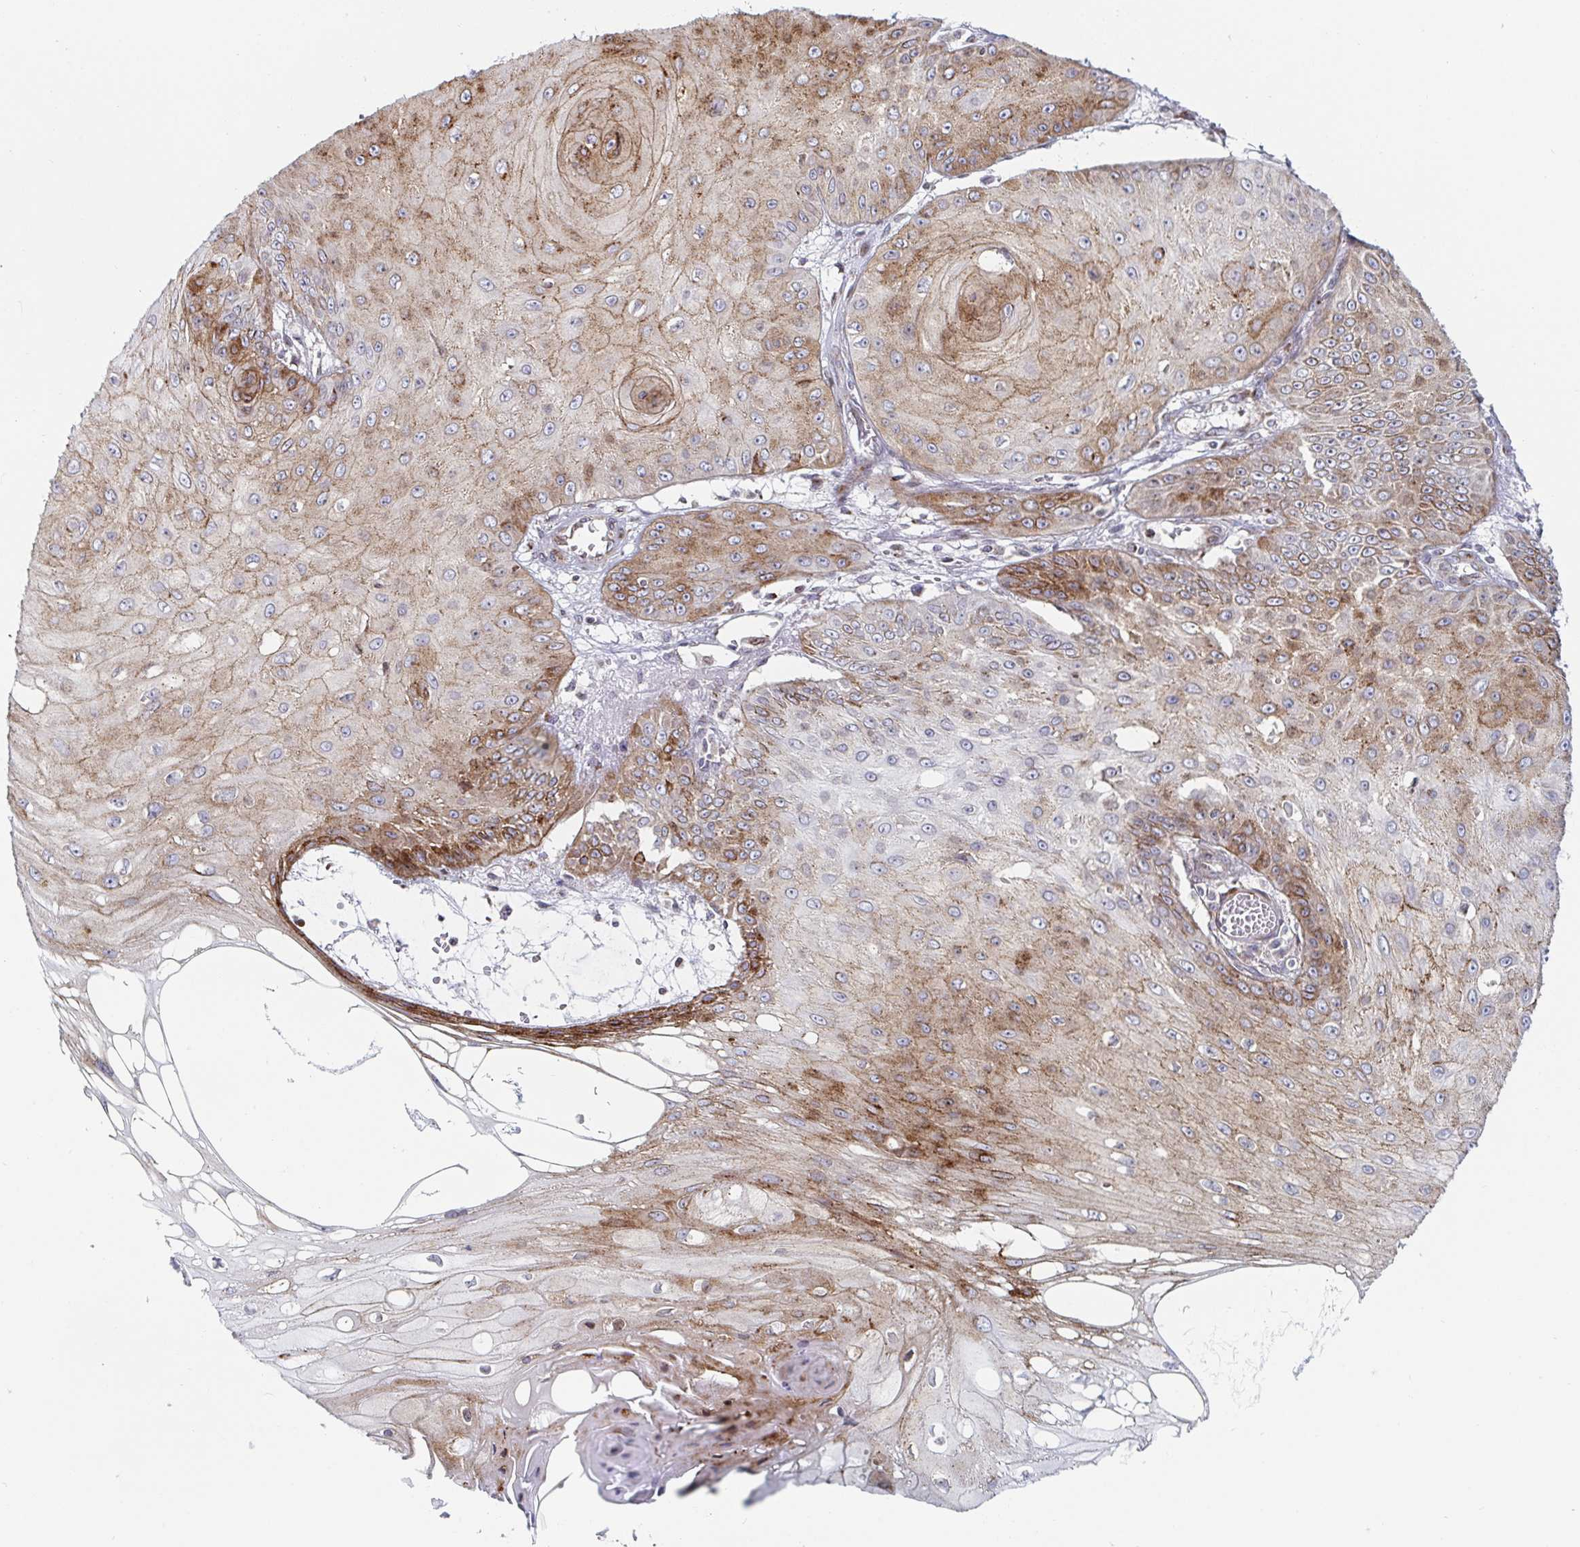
{"staining": {"intensity": "moderate", "quantity": ">75%", "location": "cytoplasmic/membranous"}, "tissue": "skin cancer", "cell_type": "Tumor cells", "image_type": "cancer", "snomed": [{"axis": "morphology", "description": "Squamous cell carcinoma, NOS"}, {"axis": "topography", "description": "Skin"}], "caption": "Protein staining of skin cancer tissue exhibits moderate cytoplasmic/membranous staining in about >75% of tumor cells.", "gene": "STARD8", "patient": {"sex": "male", "age": 70}}